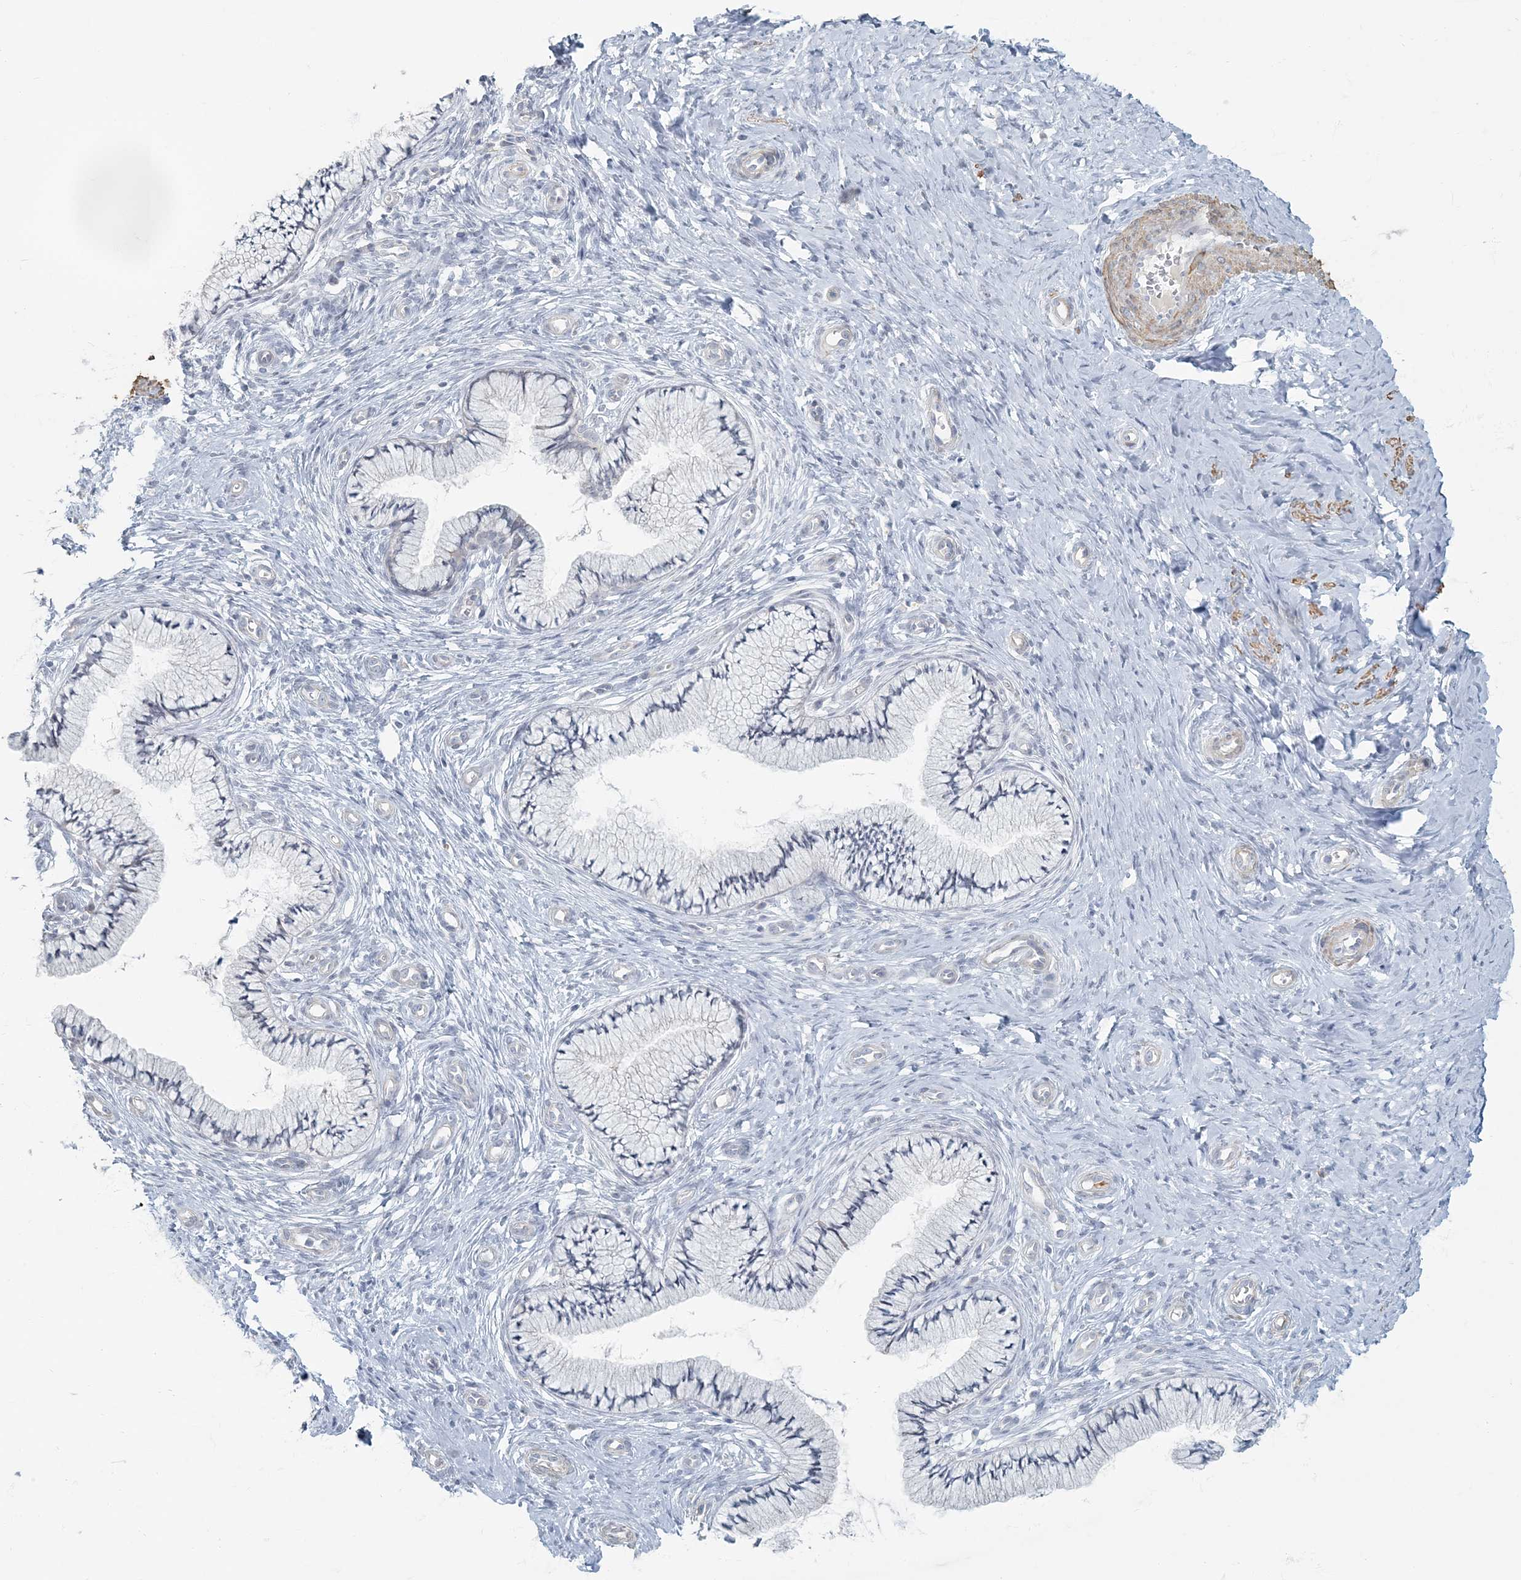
{"staining": {"intensity": "negative", "quantity": "none", "location": "none"}, "tissue": "cervix", "cell_type": "Glandular cells", "image_type": "normal", "snomed": [{"axis": "morphology", "description": "Normal tissue, NOS"}, {"axis": "topography", "description": "Cervix"}], "caption": "Normal cervix was stained to show a protein in brown. There is no significant expression in glandular cells. (Stains: DAB (3,3'-diaminobenzidine) immunohistochemistry with hematoxylin counter stain, Microscopy: brightfield microscopy at high magnification).", "gene": "MYOT", "patient": {"sex": "female", "age": 36}}